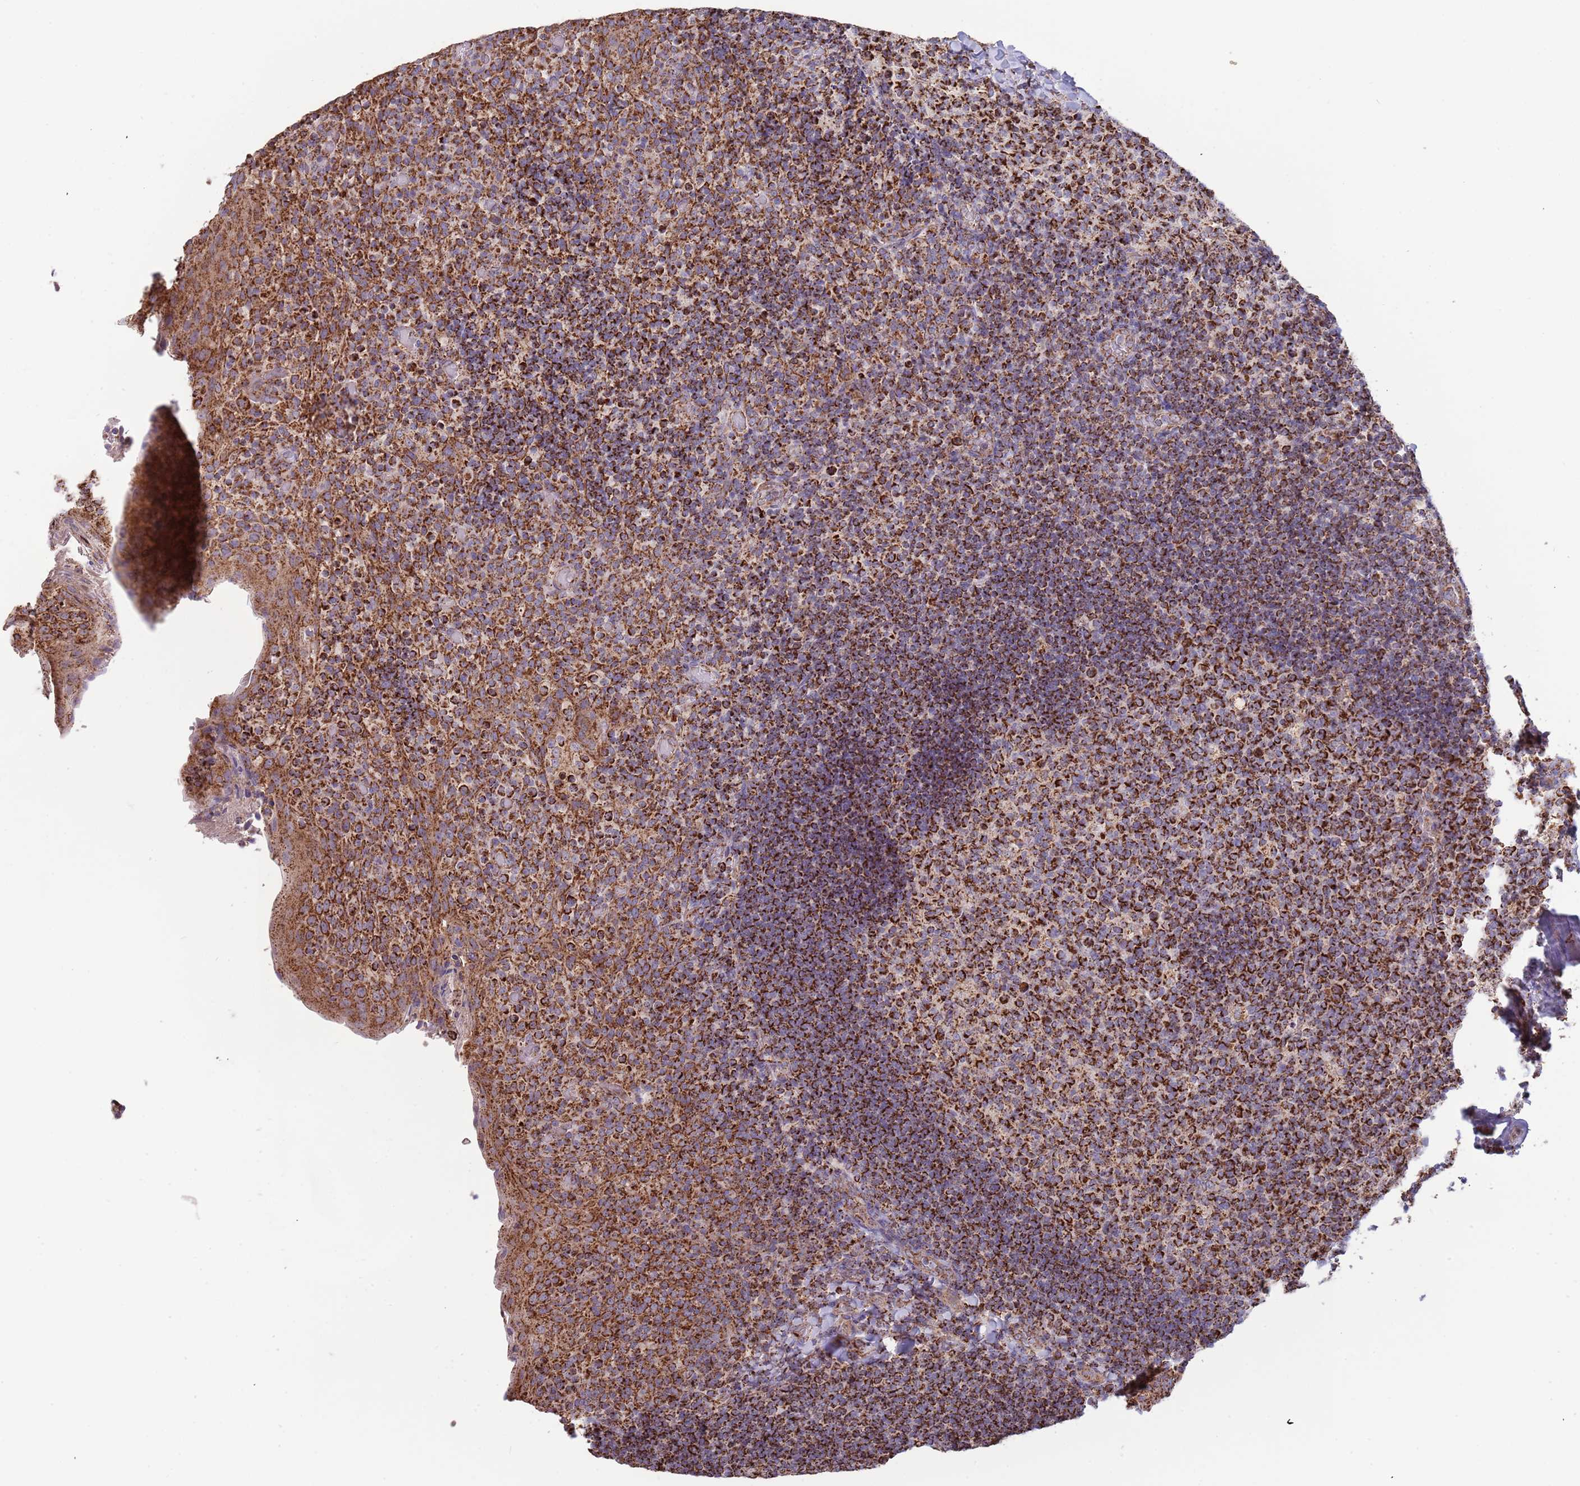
{"staining": {"intensity": "strong", "quantity": ">75%", "location": "cytoplasmic/membranous"}, "tissue": "tonsil", "cell_type": "Germinal center cells", "image_type": "normal", "snomed": [{"axis": "morphology", "description": "Normal tissue, NOS"}, {"axis": "topography", "description": "Tonsil"}], "caption": "Germinal center cells show strong cytoplasmic/membranous expression in about >75% of cells in normal tonsil.", "gene": "VPS16", "patient": {"sex": "female", "age": 10}}